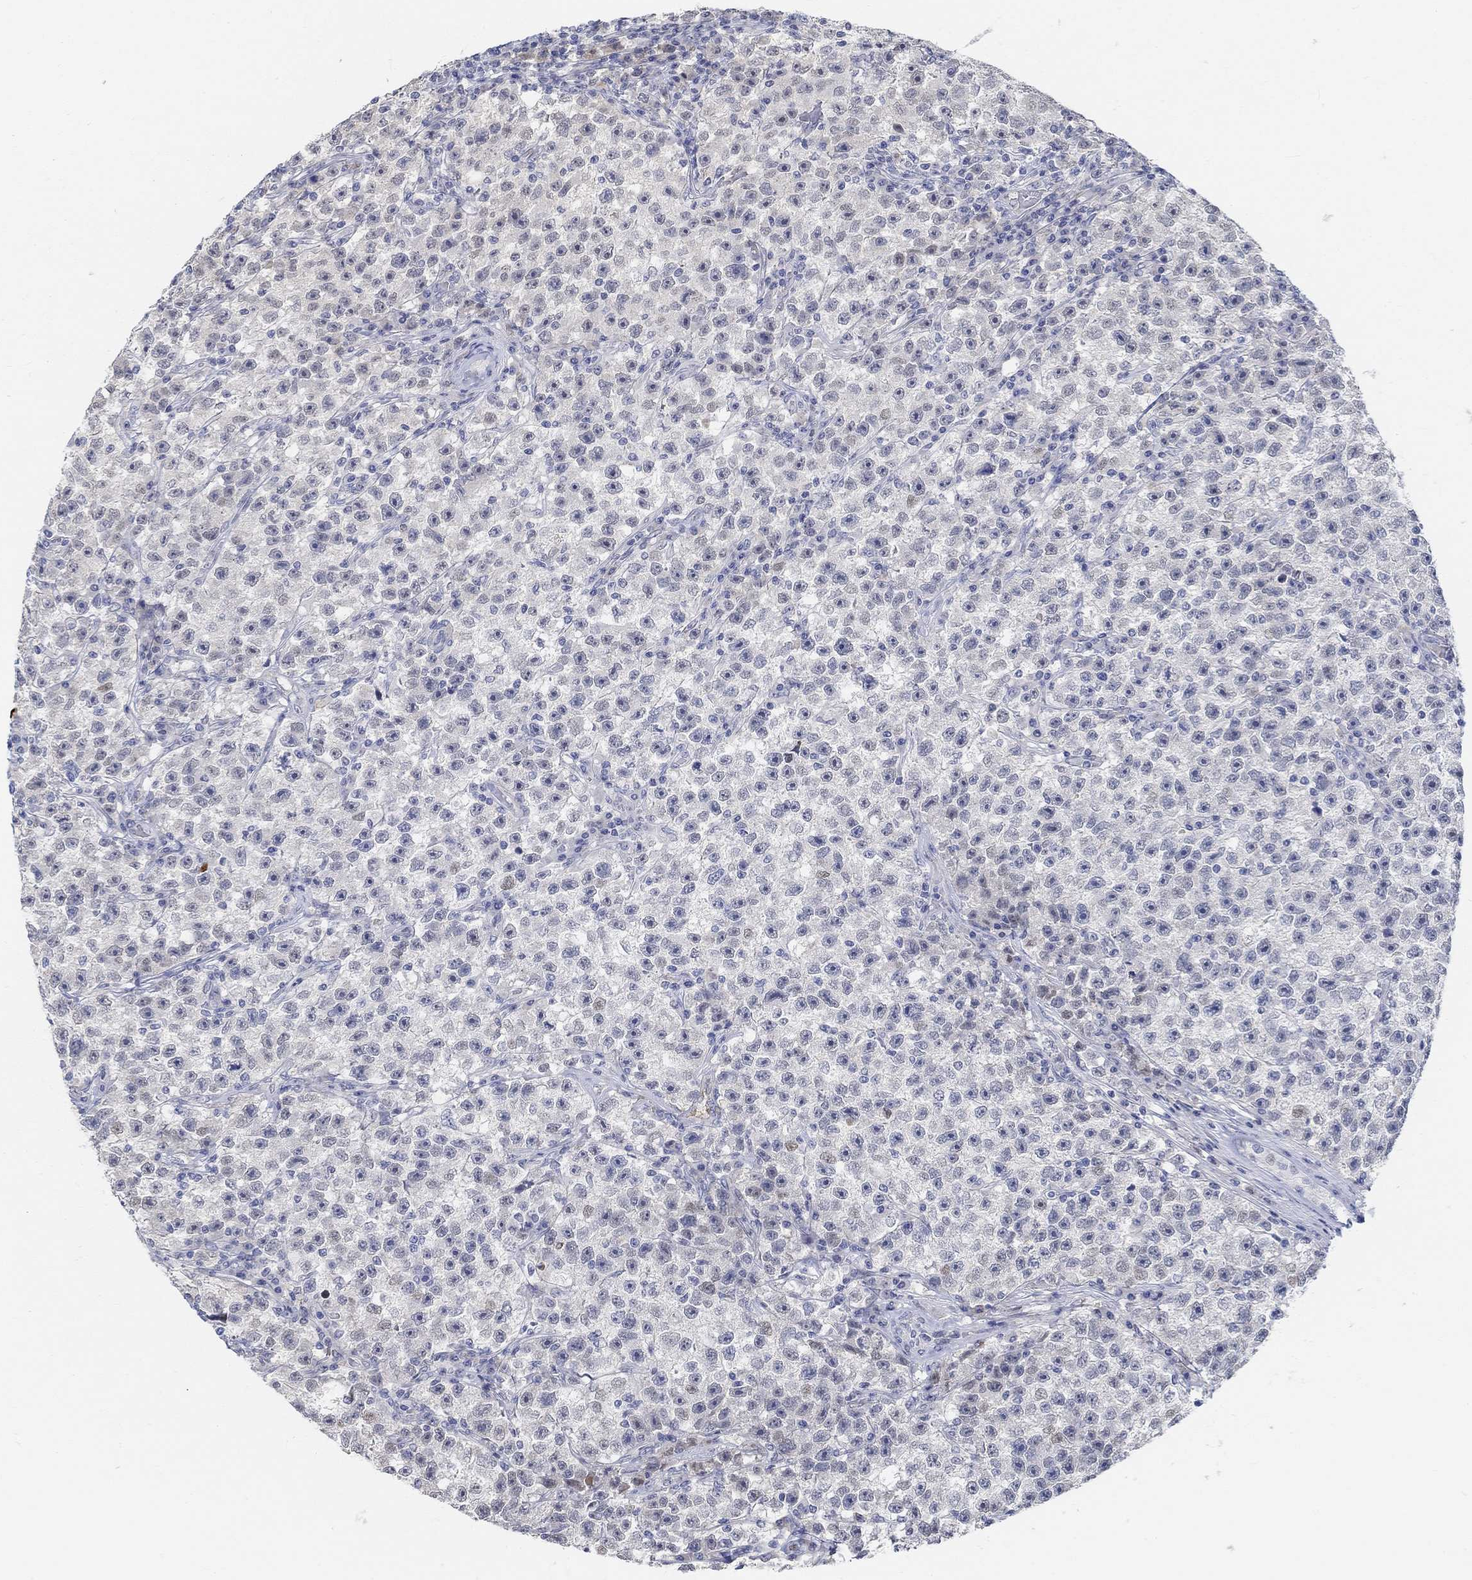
{"staining": {"intensity": "negative", "quantity": "none", "location": "none"}, "tissue": "testis cancer", "cell_type": "Tumor cells", "image_type": "cancer", "snomed": [{"axis": "morphology", "description": "Seminoma, NOS"}, {"axis": "topography", "description": "Testis"}], "caption": "This photomicrograph is of testis cancer stained with immunohistochemistry to label a protein in brown with the nuclei are counter-stained blue. There is no positivity in tumor cells.", "gene": "SNTG2", "patient": {"sex": "male", "age": 22}}